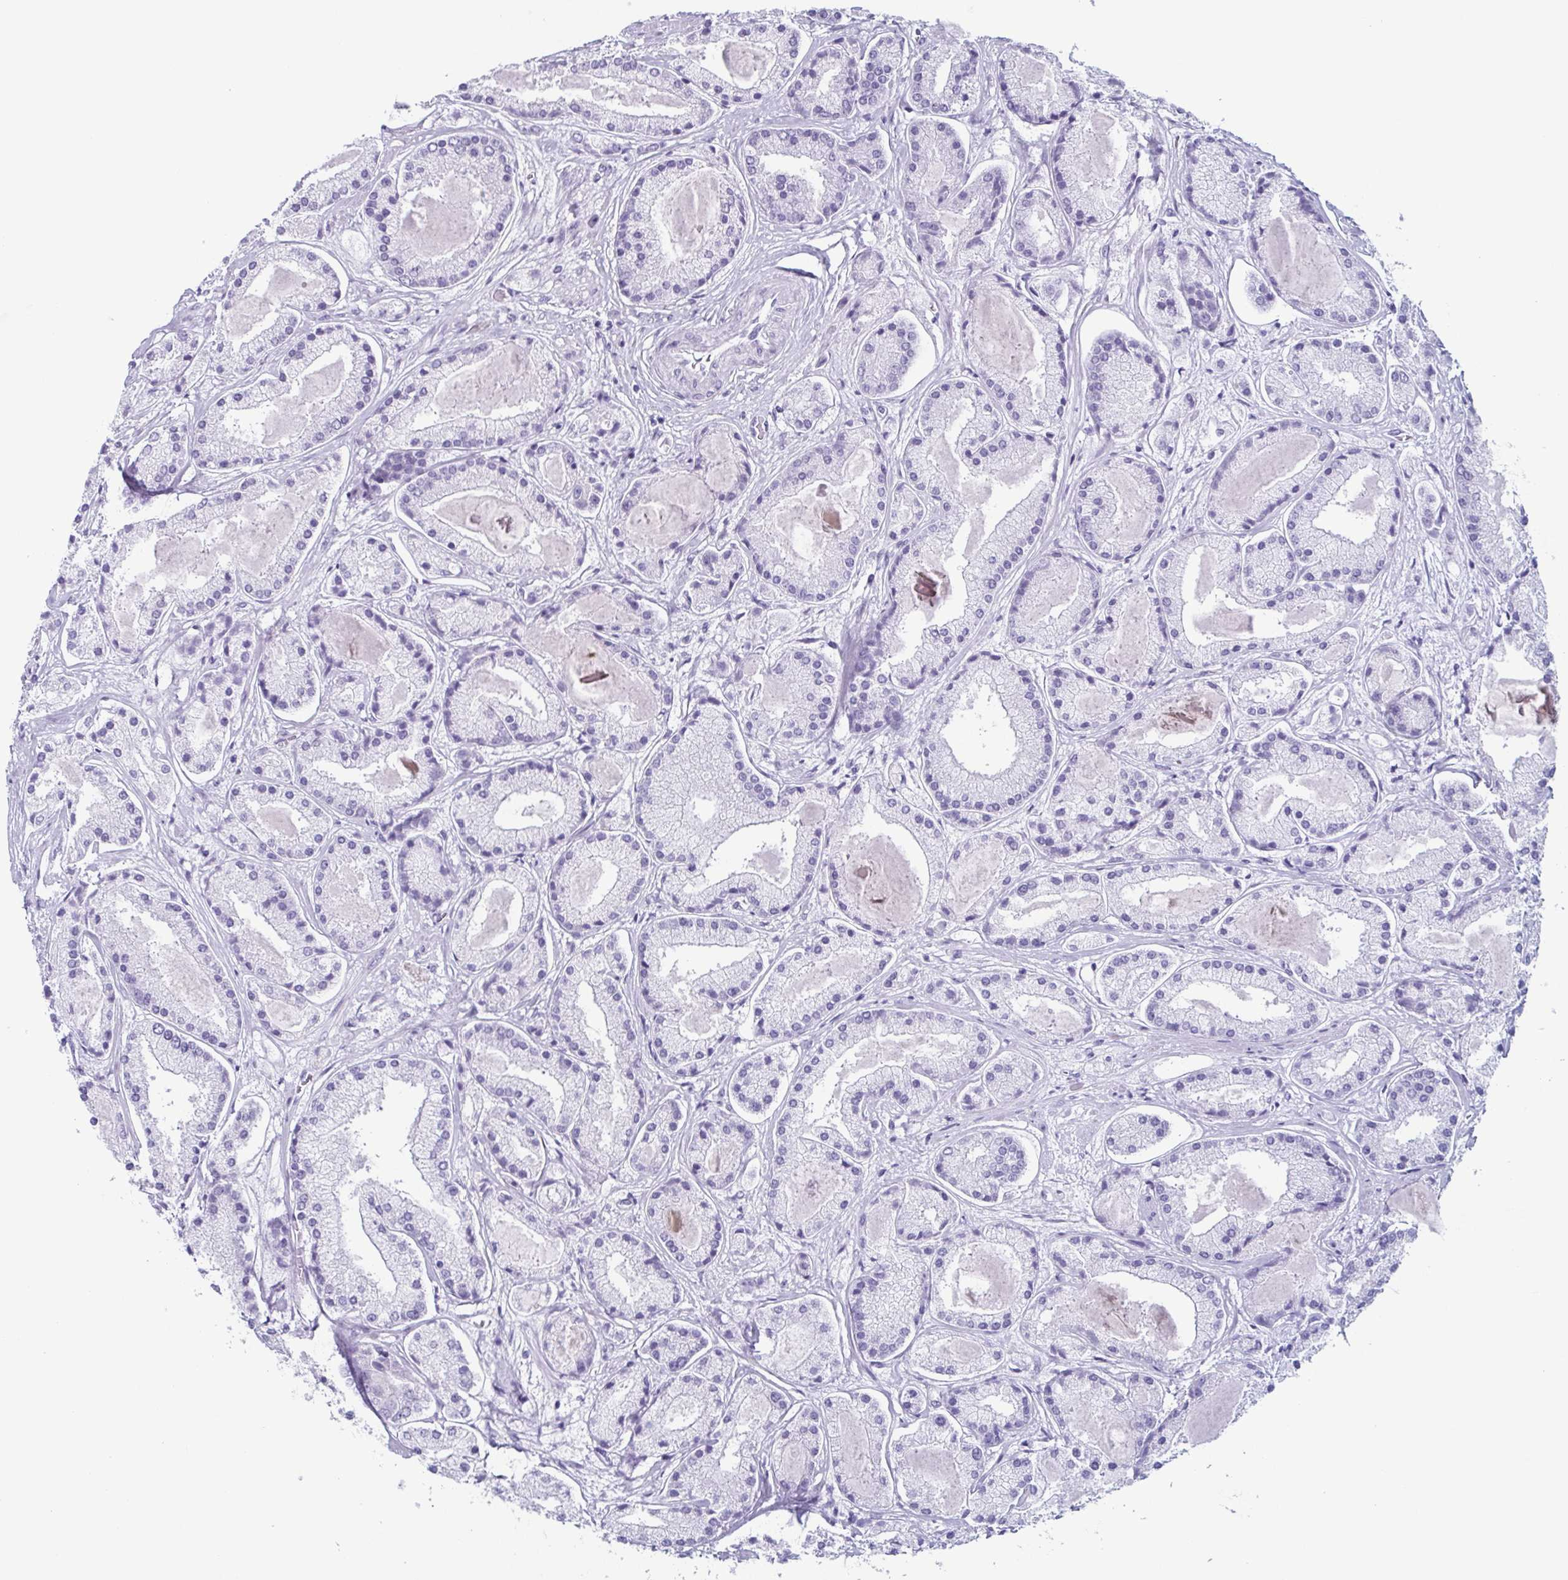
{"staining": {"intensity": "negative", "quantity": "none", "location": "none"}, "tissue": "prostate cancer", "cell_type": "Tumor cells", "image_type": "cancer", "snomed": [{"axis": "morphology", "description": "Adenocarcinoma, High grade"}, {"axis": "topography", "description": "Prostate"}], "caption": "Adenocarcinoma (high-grade) (prostate) was stained to show a protein in brown. There is no significant expression in tumor cells. (DAB immunohistochemistry (IHC) visualized using brightfield microscopy, high magnification).", "gene": "ENKUR", "patient": {"sex": "male", "age": 67}}